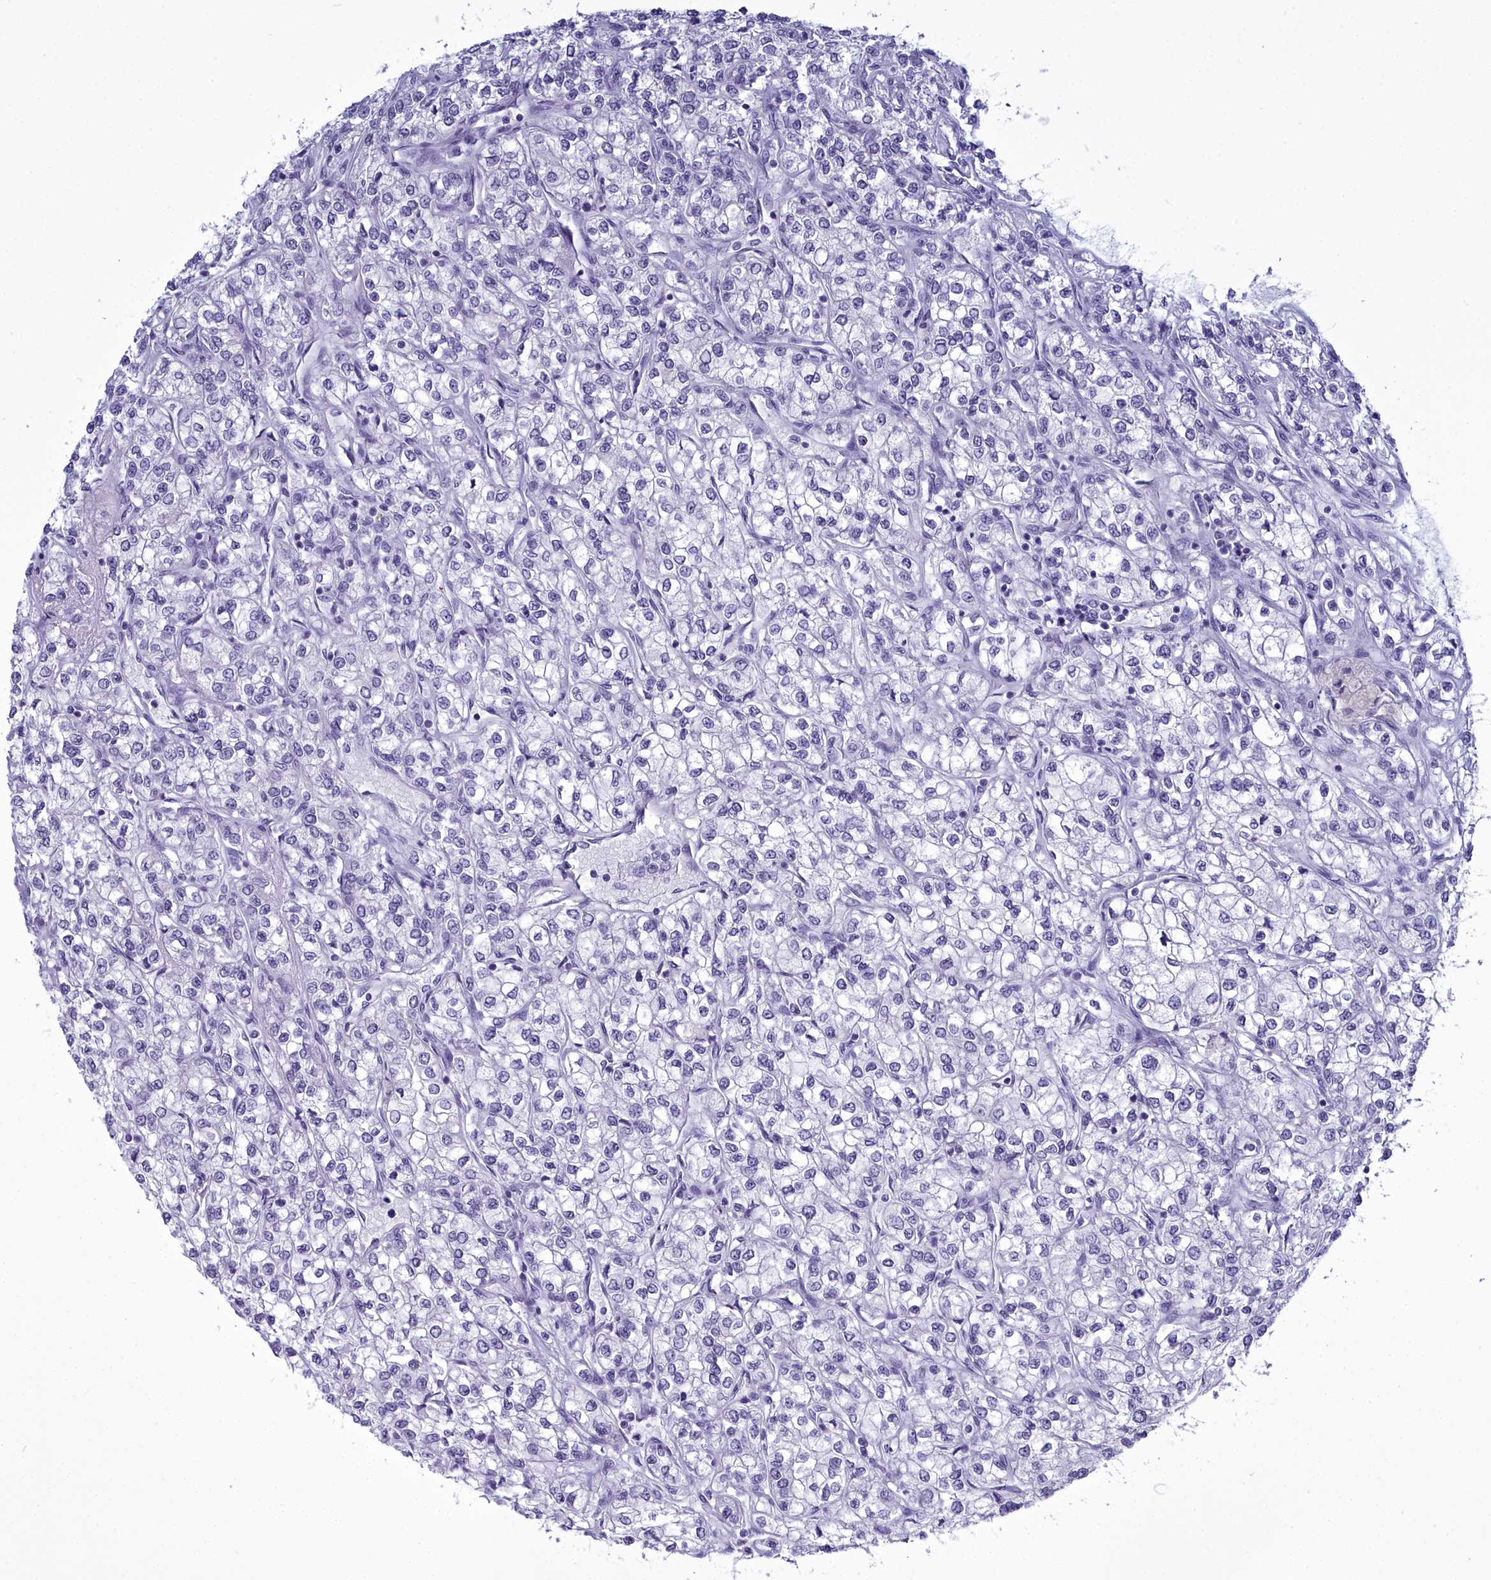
{"staining": {"intensity": "negative", "quantity": "none", "location": "none"}, "tissue": "renal cancer", "cell_type": "Tumor cells", "image_type": "cancer", "snomed": [{"axis": "morphology", "description": "Adenocarcinoma, NOS"}, {"axis": "topography", "description": "Kidney"}], "caption": "There is no significant expression in tumor cells of renal cancer (adenocarcinoma).", "gene": "MAP6", "patient": {"sex": "male", "age": 80}}